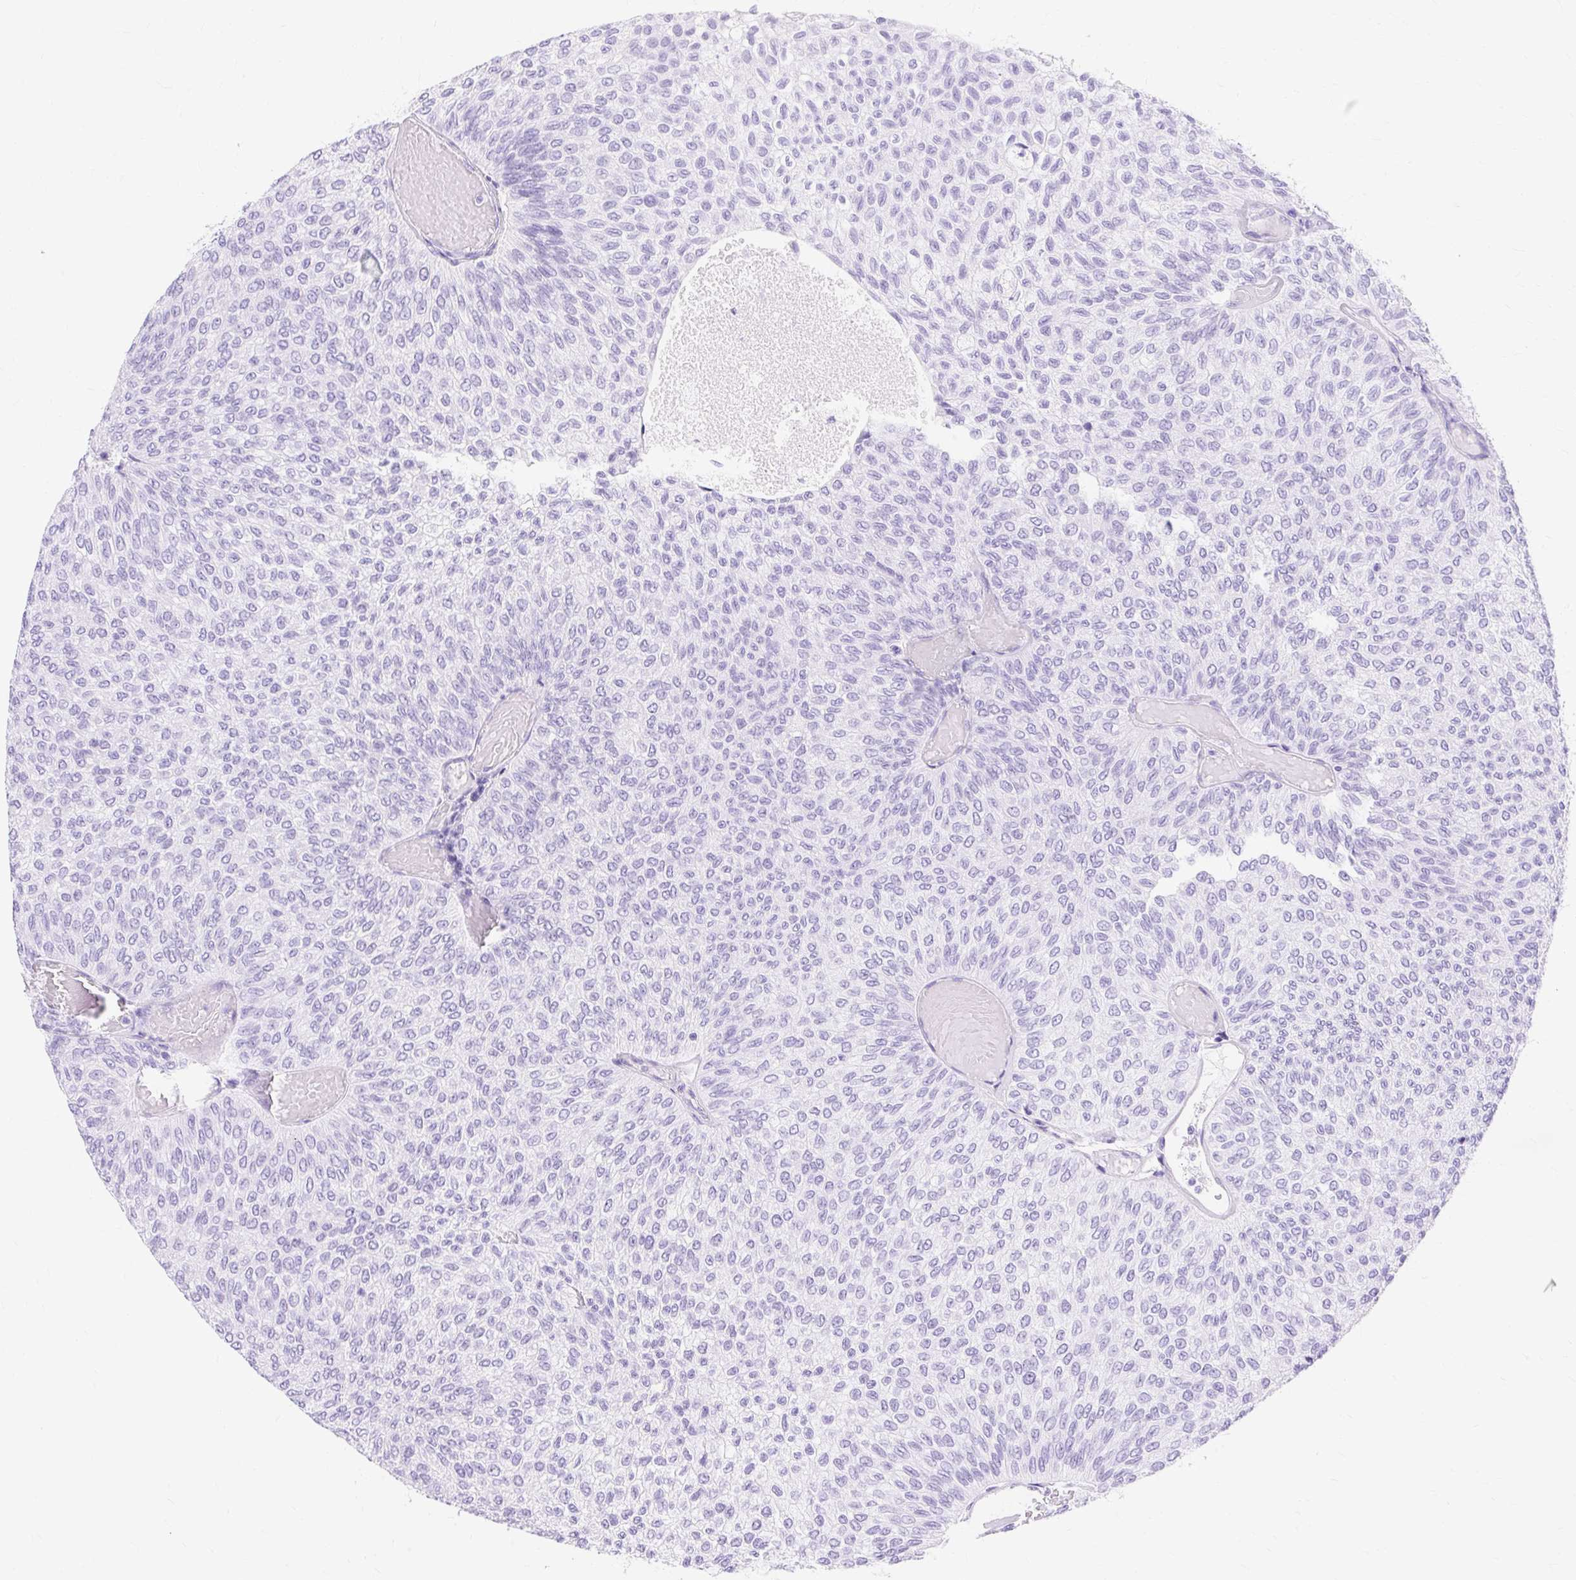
{"staining": {"intensity": "negative", "quantity": "none", "location": "none"}, "tissue": "urothelial cancer", "cell_type": "Tumor cells", "image_type": "cancer", "snomed": [{"axis": "morphology", "description": "Urothelial carcinoma, Low grade"}, {"axis": "topography", "description": "Urinary bladder"}], "caption": "This is an immunohistochemistry (IHC) histopathology image of human urothelial cancer. There is no positivity in tumor cells.", "gene": "MBP", "patient": {"sex": "male", "age": 78}}